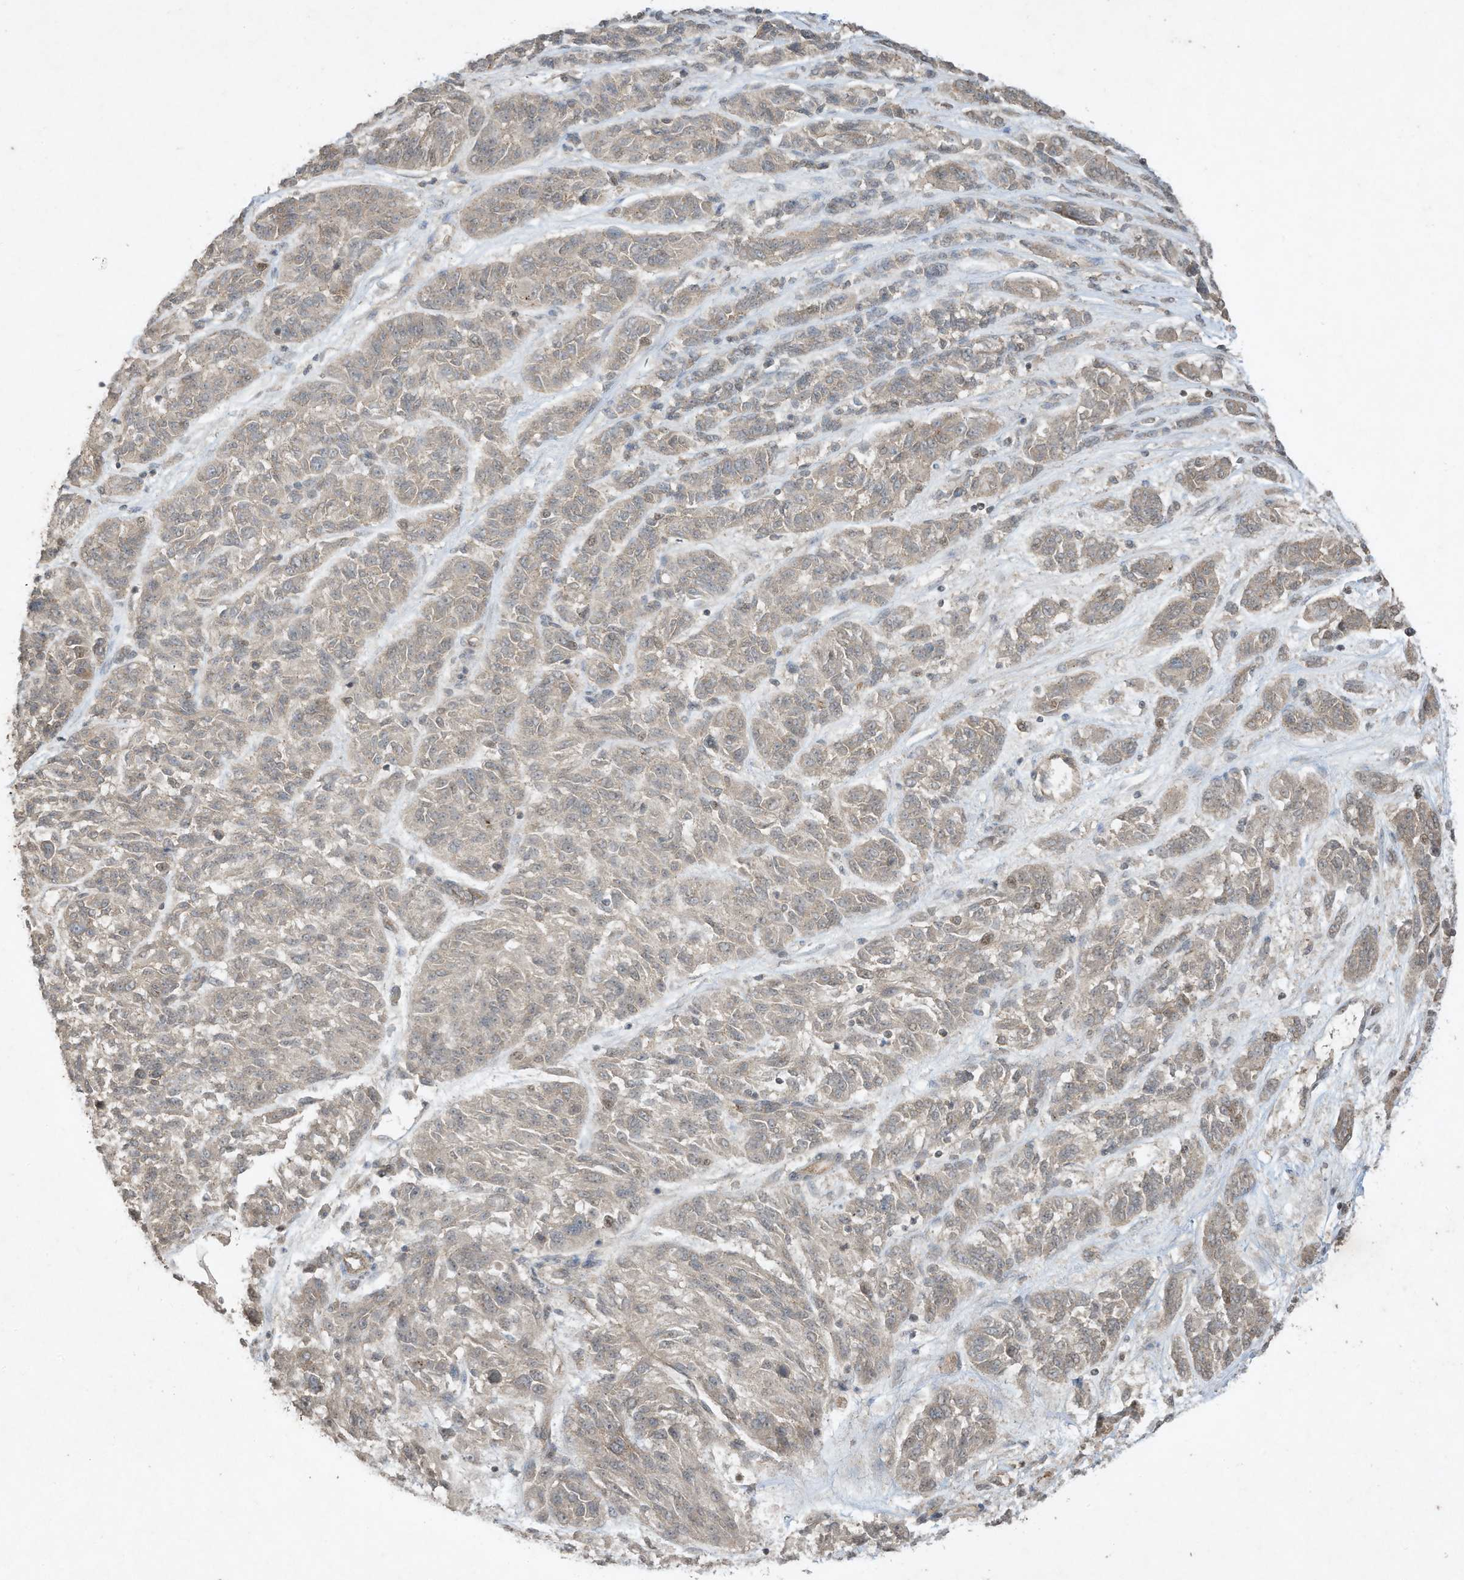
{"staining": {"intensity": "weak", "quantity": "25%-75%", "location": "cytoplasmic/membranous"}, "tissue": "melanoma", "cell_type": "Tumor cells", "image_type": "cancer", "snomed": [{"axis": "morphology", "description": "Malignant melanoma, NOS"}, {"axis": "topography", "description": "Skin"}], "caption": "This micrograph displays immunohistochemistry staining of human malignant melanoma, with low weak cytoplasmic/membranous staining in about 25%-75% of tumor cells.", "gene": "MATN2", "patient": {"sex": "male", "age": 53}}